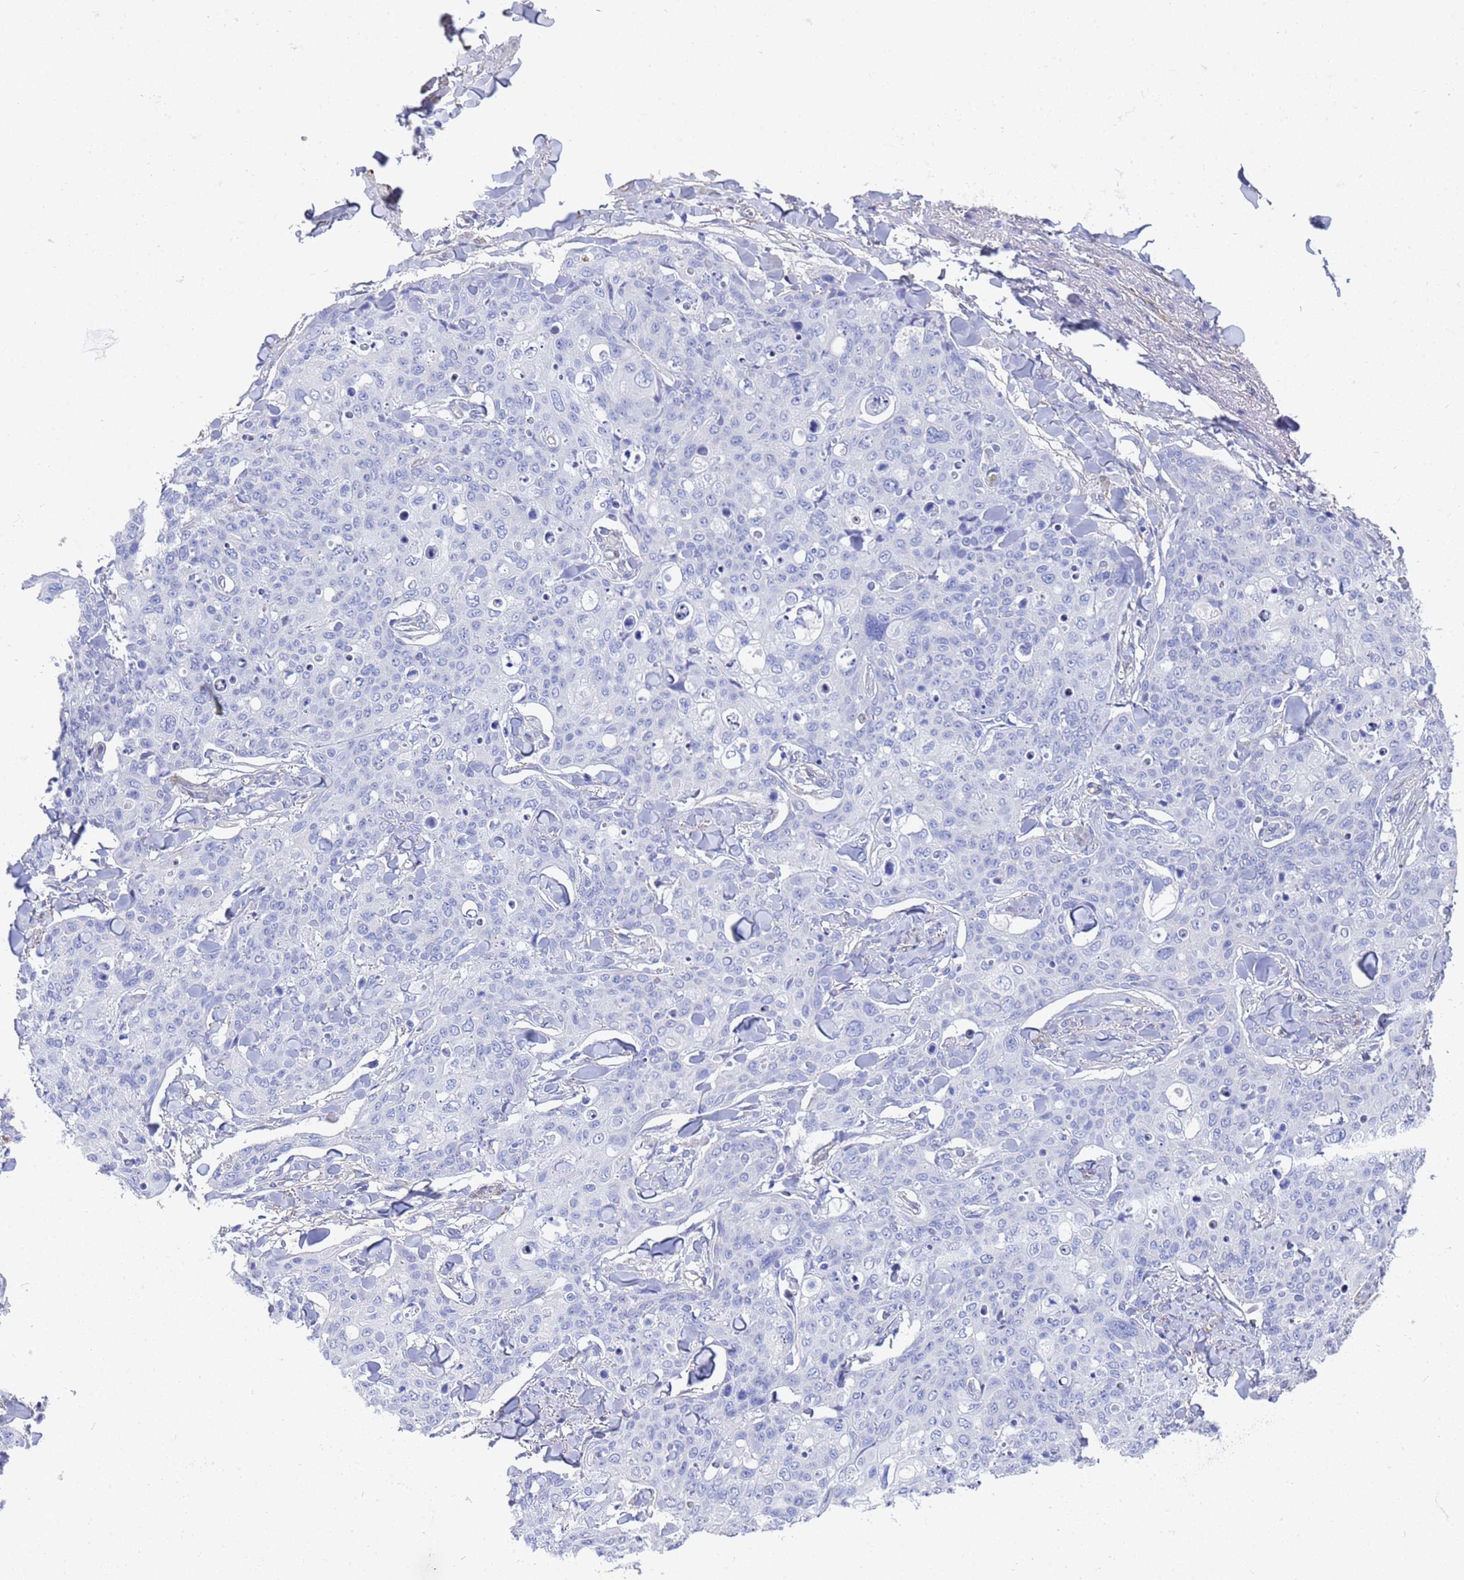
{"staining": {"intensity": "negative", "quantity": "none", "location": "none"}, "tissue": "skin cancer", "cell_type": "Tumor cells", "image_type": "cancer", "snomed": [{"axis": "morphology", "description": "Squamous cell carcinoma, NOS"}, {"axis": "topography", "description": "Skin"}, {"axis": "topography", "description": "Vulva"}], "caption": "This is a micrograph of immunohistochemistry (IHC) staining of skin cancer (squamous cell carcinoma), which shows no expression in tumor cells. Nuclei are stained in blue.", "gene": "TUBB1", "patient": {"sex": "female", "age": 85}}